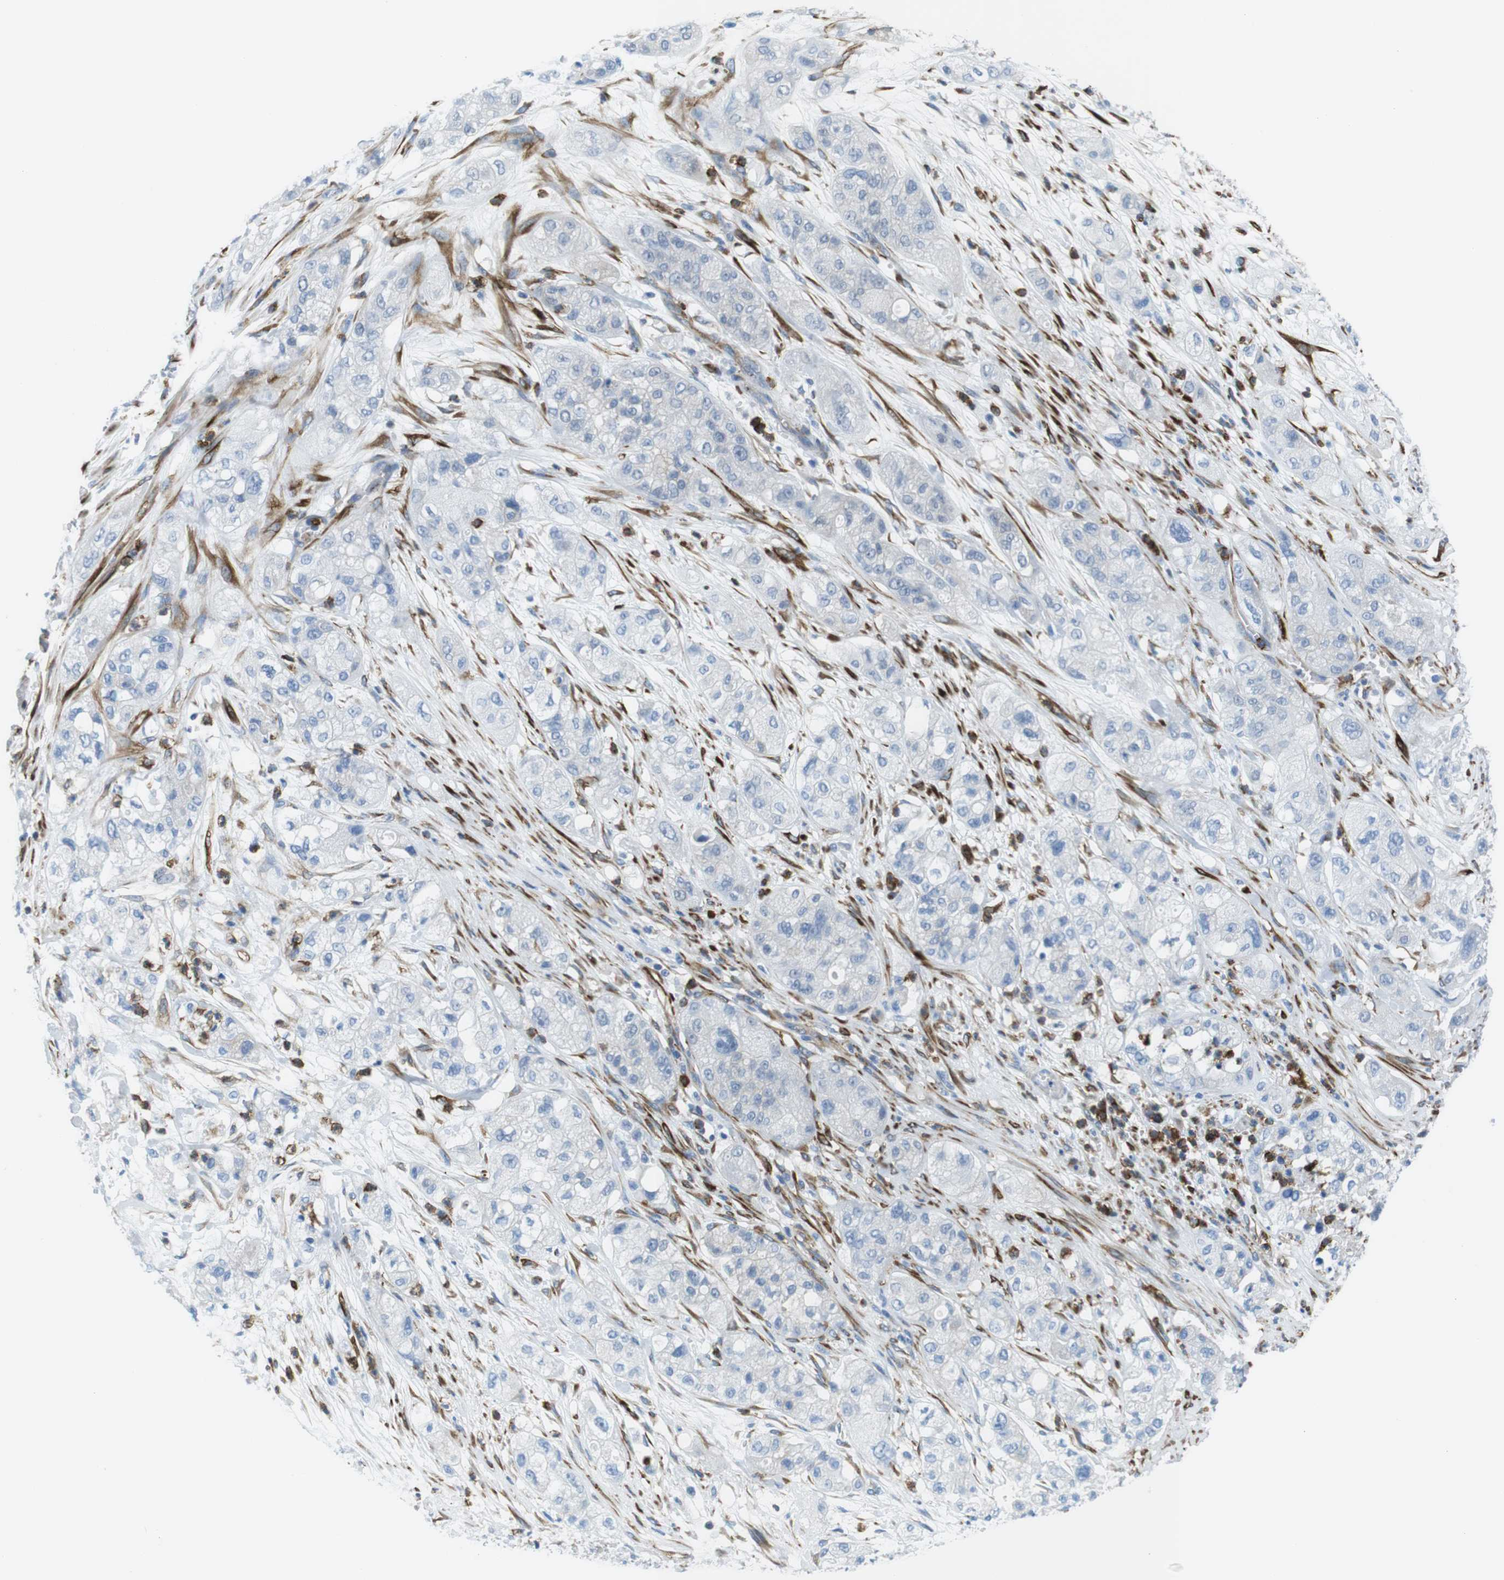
{"staining": {"intensity": "negative", "quantity": "none", "location": "none"}, "tissue": "pancreatic cancer", "cell_type": "Tumor cells", "image_type": "cancer", "snomed": [{"axis": "morphology", "description": "Adenocarcinoma, NOS"}, {"axis": "topography", "description": "Pancreas"}], "caption": "There is no significant positivity in tumor cells of adenocarcinoma (pancreatic).", "gene": "EMP2", "patient": {"sex": "female", "age": 78}}